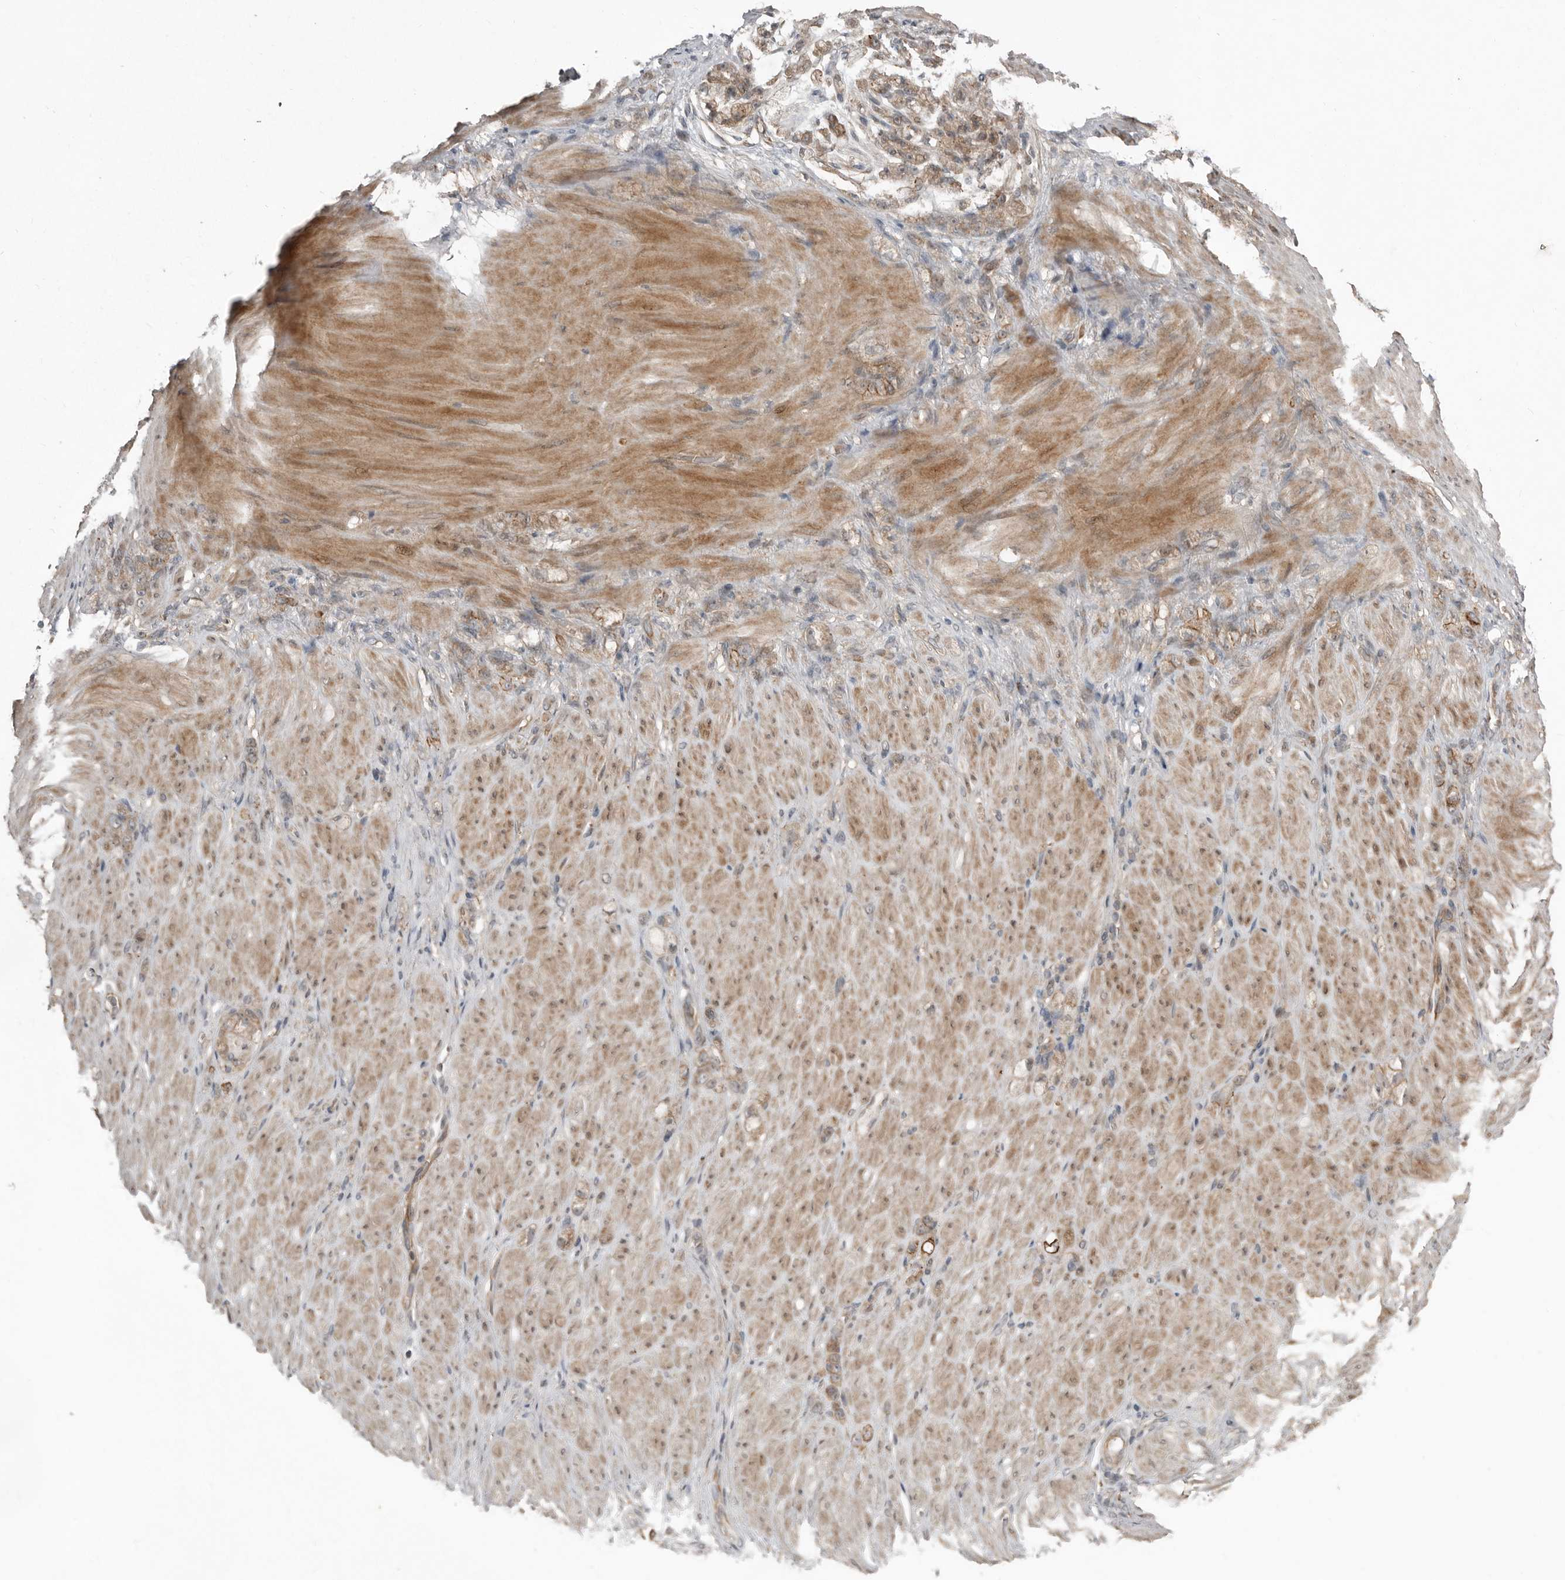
{"staining": {"intensity": "weak", "quantity": "25%-75%", "location": "cytoplasmic/membranous"}, "tissue": "stomach cancer", "cell_type": "Tumor cells", "image_type": "cancer", "snomed": [{"axis": "morphology", "description": "Normal tissue, NOS"}, {"axis": "morphology", "description": "Adenocarcinoma, NOS"}, {"axis": "topography", "description": "Stomach"}], "caption": "Stomach adenocarcinoma stained with a brown dye shows weak cytoplasmic/membranous positive staining in approximately 25%-75% of tumor cells.", "gene": "TEAD3", "patient": {"sex": "male", "age": 82}}